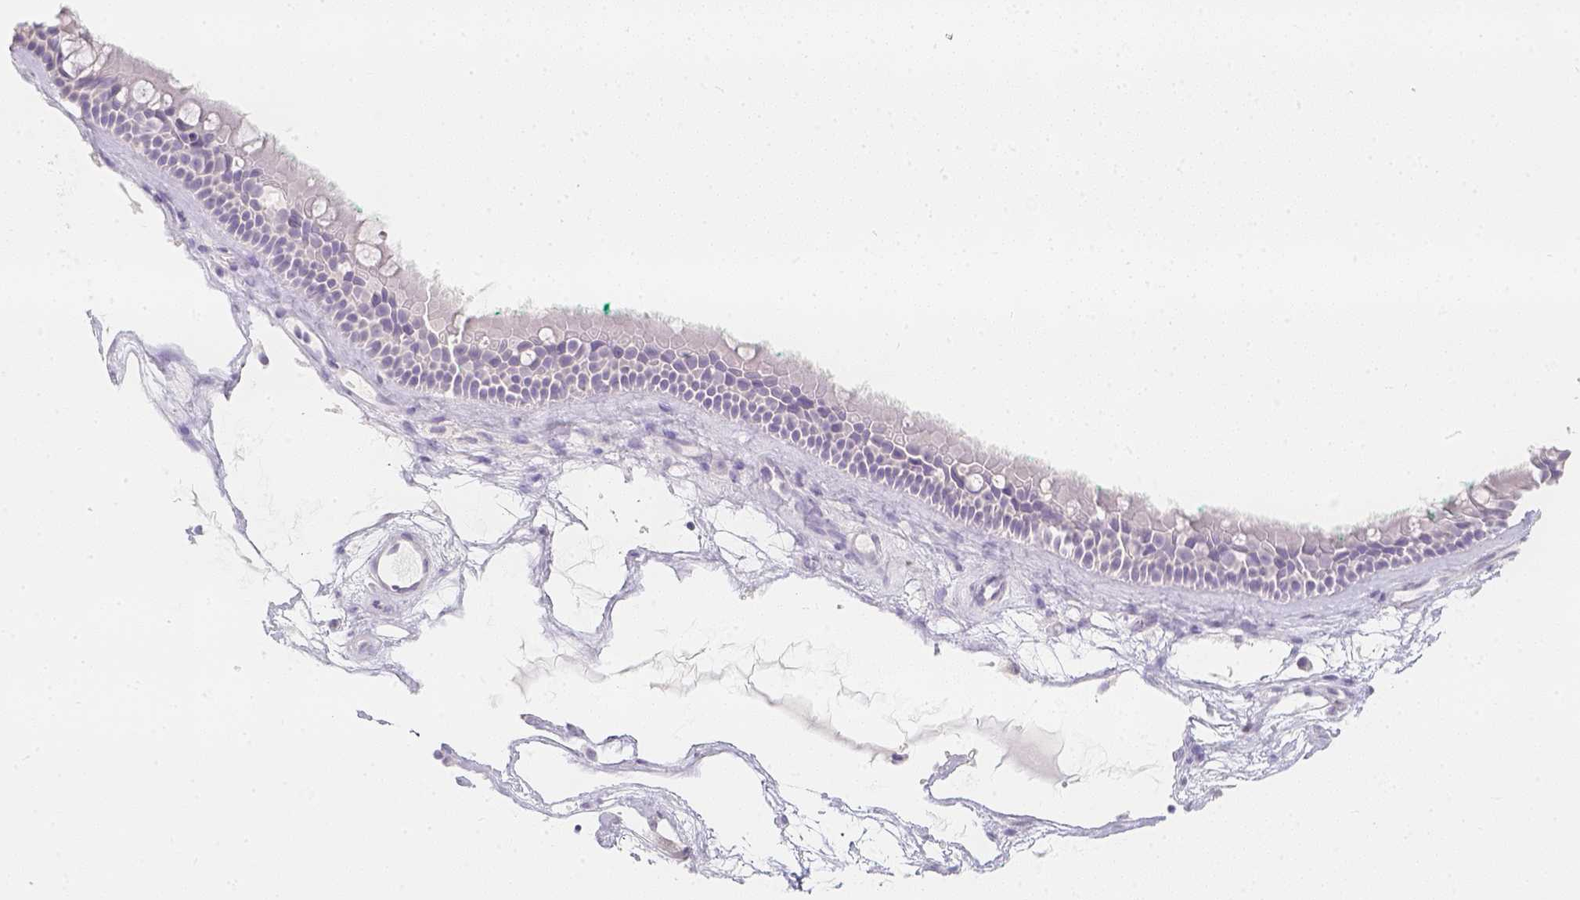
{"staining": {"intensity": "negative", "quantity": "none", "location": "none"}, "tissue": "nasopharynx", "cell_type": "Respiratory epithelial cells", "image_type": "normal", "snomed": [{"axis": "morphology", "description": "Normal tissue, NOS"}, {"axis": "topography", "description": "Nasopharynx"}], "caption": "Immunohistochemistry (IHC) of benign nasopharynx demonstrates no staining in respiratory epithelial cells.", "gene": "SLC18A1", "patient": {"sex": "male", "age": 68}}